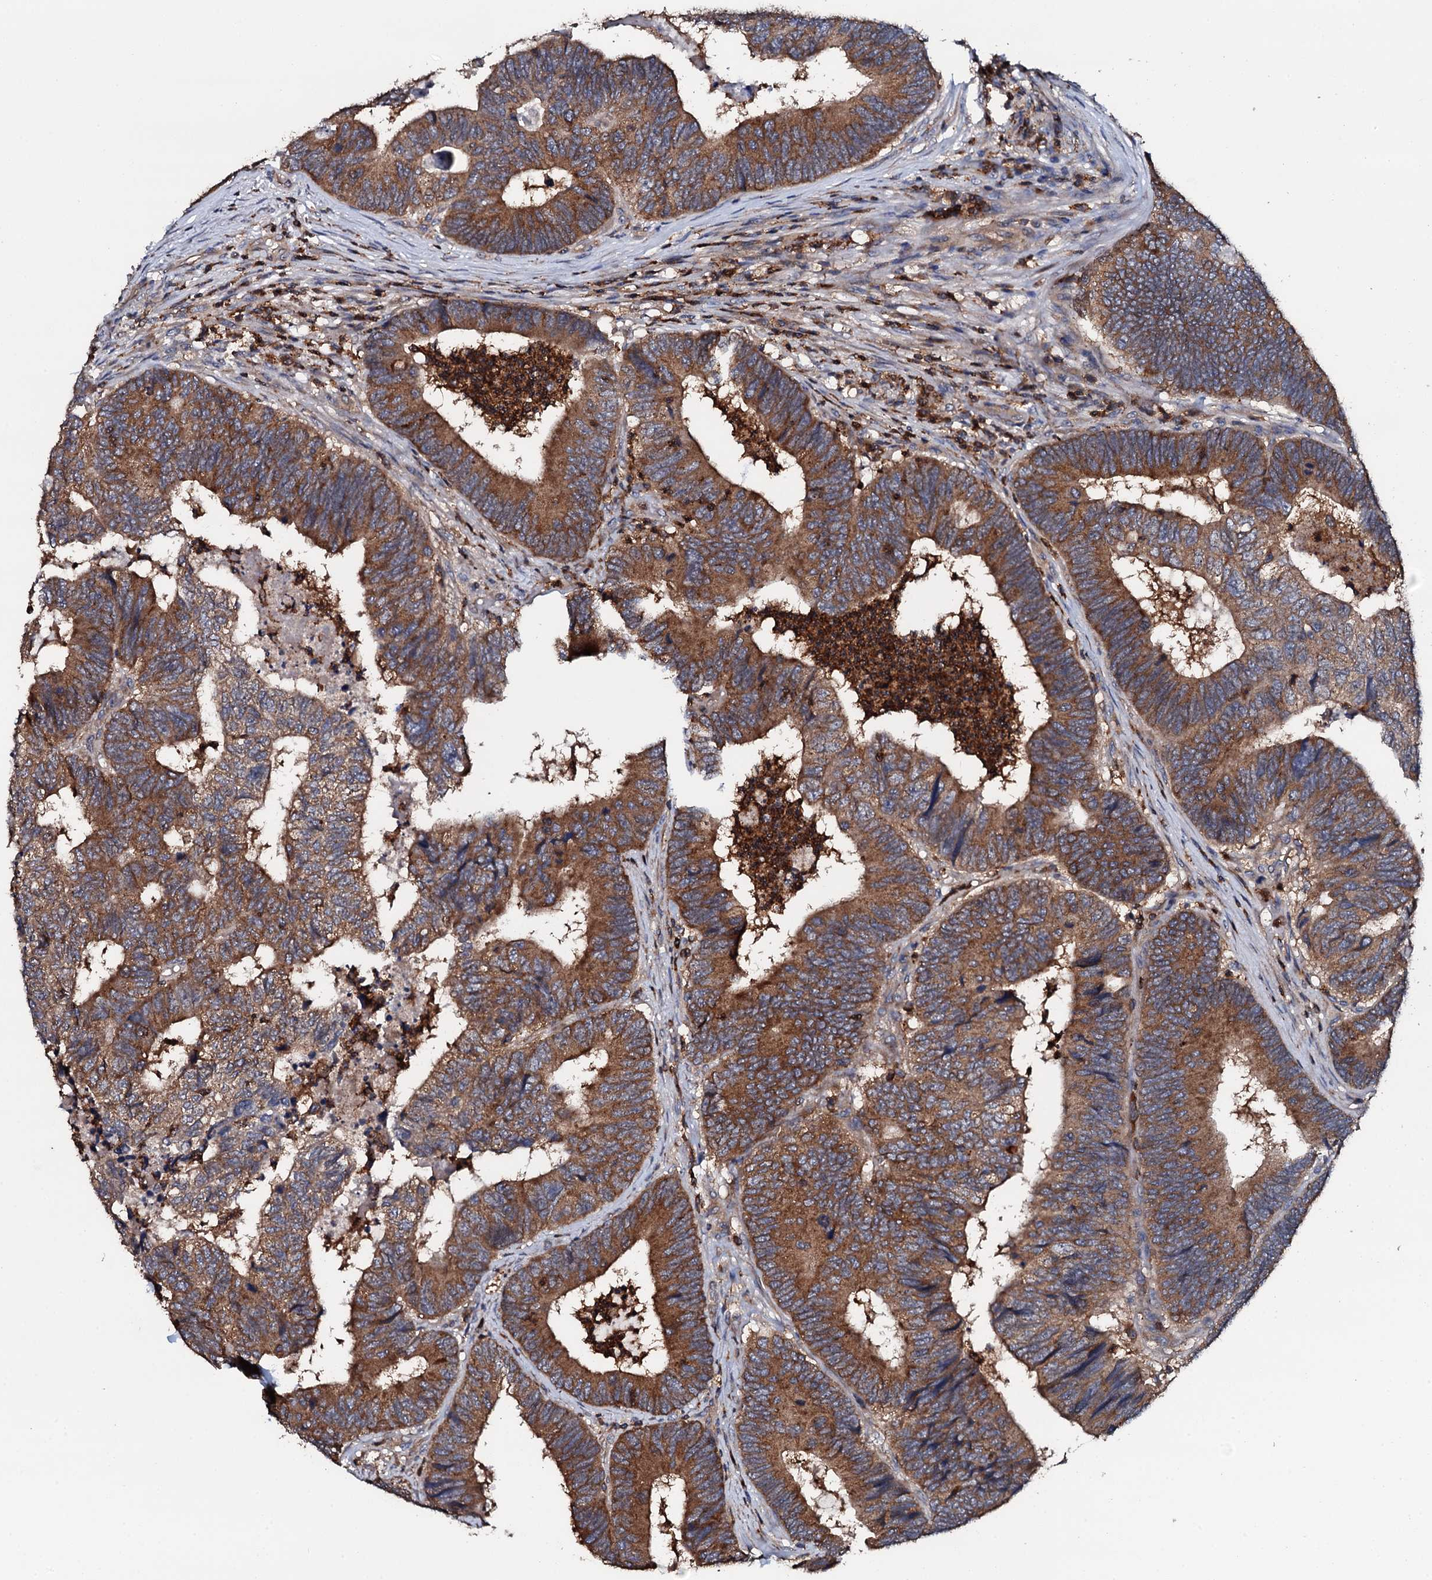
{"staining": {"intensity": "strong", "quantity": ">75%", "location": "cytoplasmic/membranous"}, "tissue": "colorectal cancer", "cell_type": "Tumor cells", "image_type": "cancer", "snomed": [{"axis": "morphology", "description": "Adenocarcinoma, NOS"}, {"axis": "topography", "description": "Colon"}], "caption": "A high amount of strong cytoplasmic/membranous positivity is identified in approximately >75% of tumor cells in colorectal cancer tissue. The protein is shown in brown color, while the nuclei are stained blue.", "gene": "GRK2", "patient": {"sex": "female", "age": 67}}